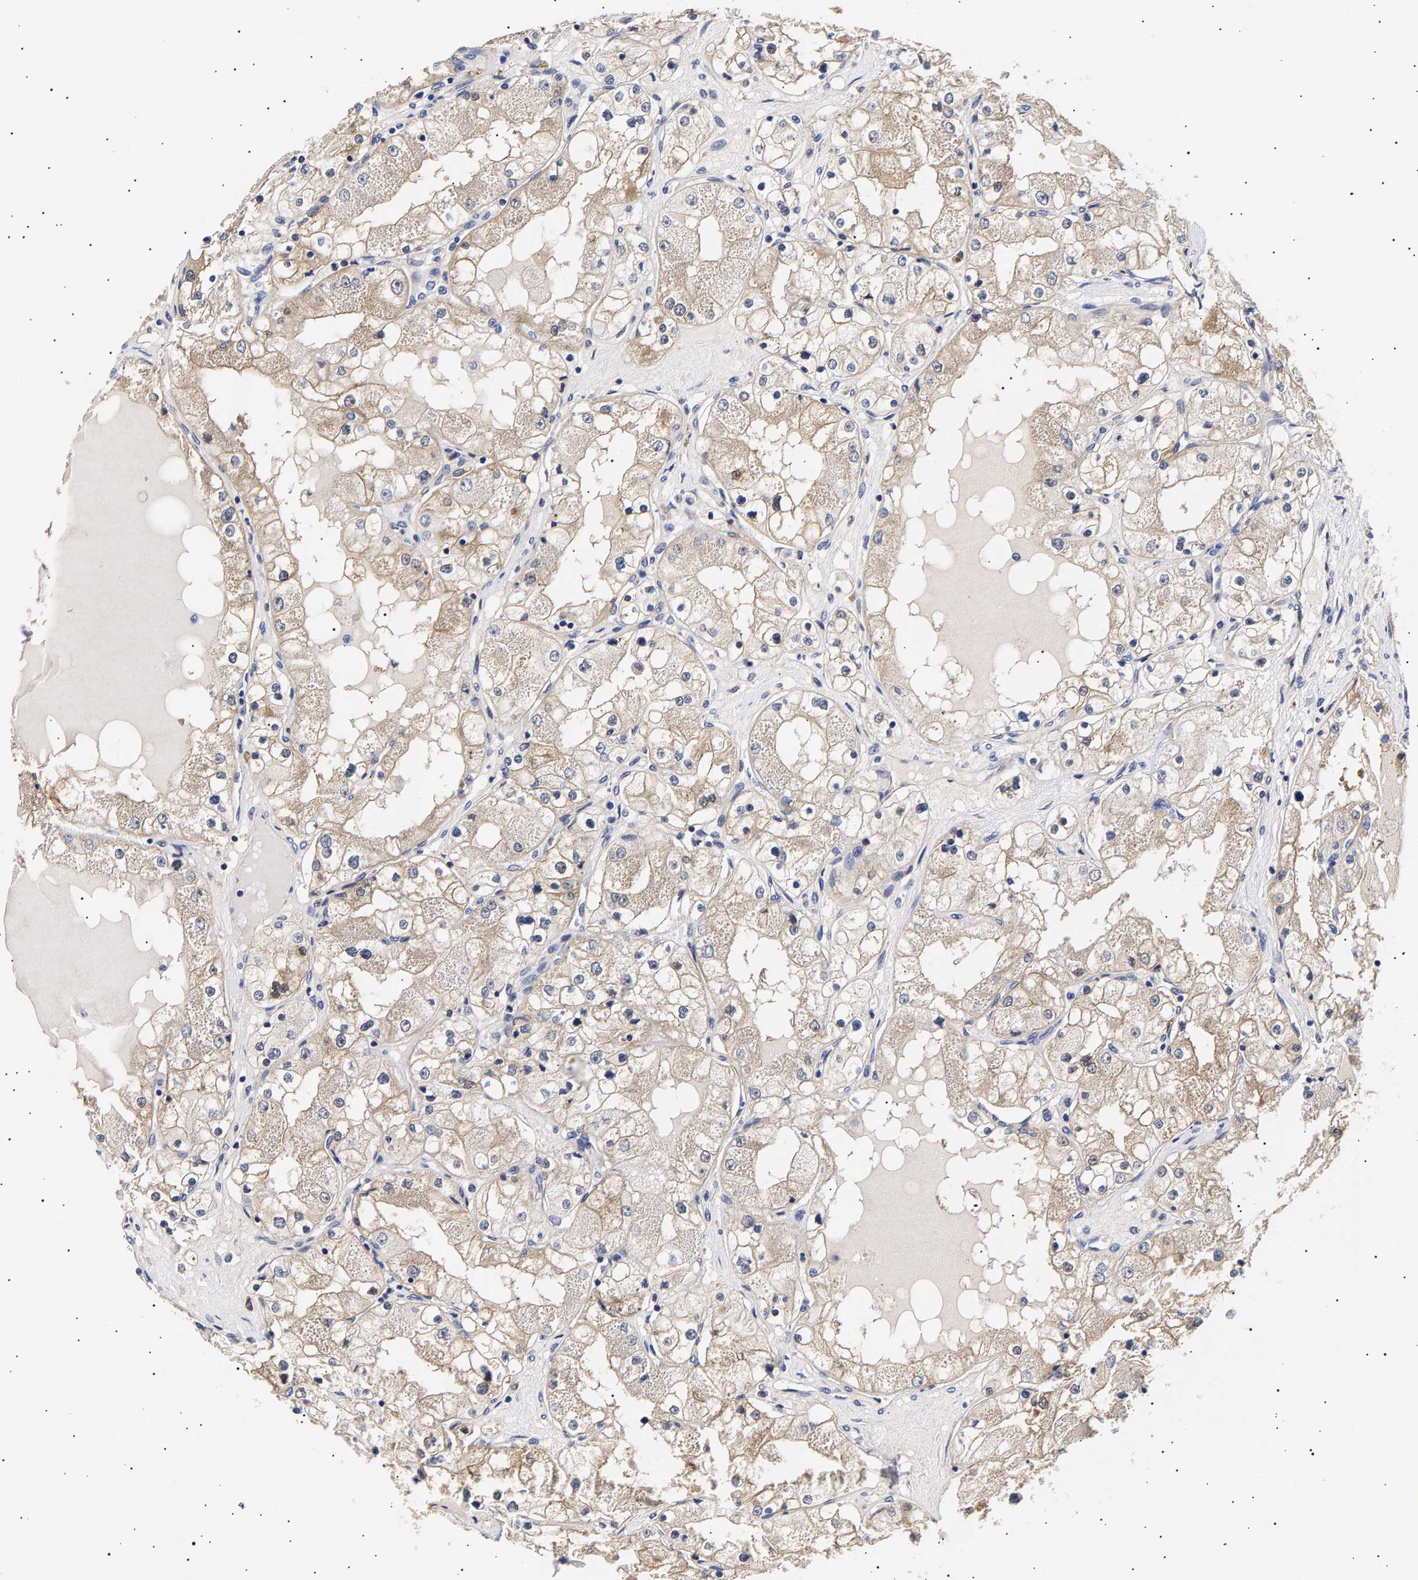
{"staining": {"intensity": "weak", "quantity": "25%-75%", "location": "cytoplasmic/membranous"}, "tissue": "renal cancer", "cell_type": "Tumor cells", "image_type": "cancer", "snomed": [{"axis": "morphology", "description": "Adenocarcinoma, NOS"}, {"axis": "topography", "description": "Kidney"}], "caption": "Immunohistochemical staining of human renal cancer (adenocarcinoma) demonstrates weak cytoplasmic/membranous protein staining in about 25%-75% of tumor cells.", "gene": "ANKRD40", "patient": {"sex": "male", "age": 68}}